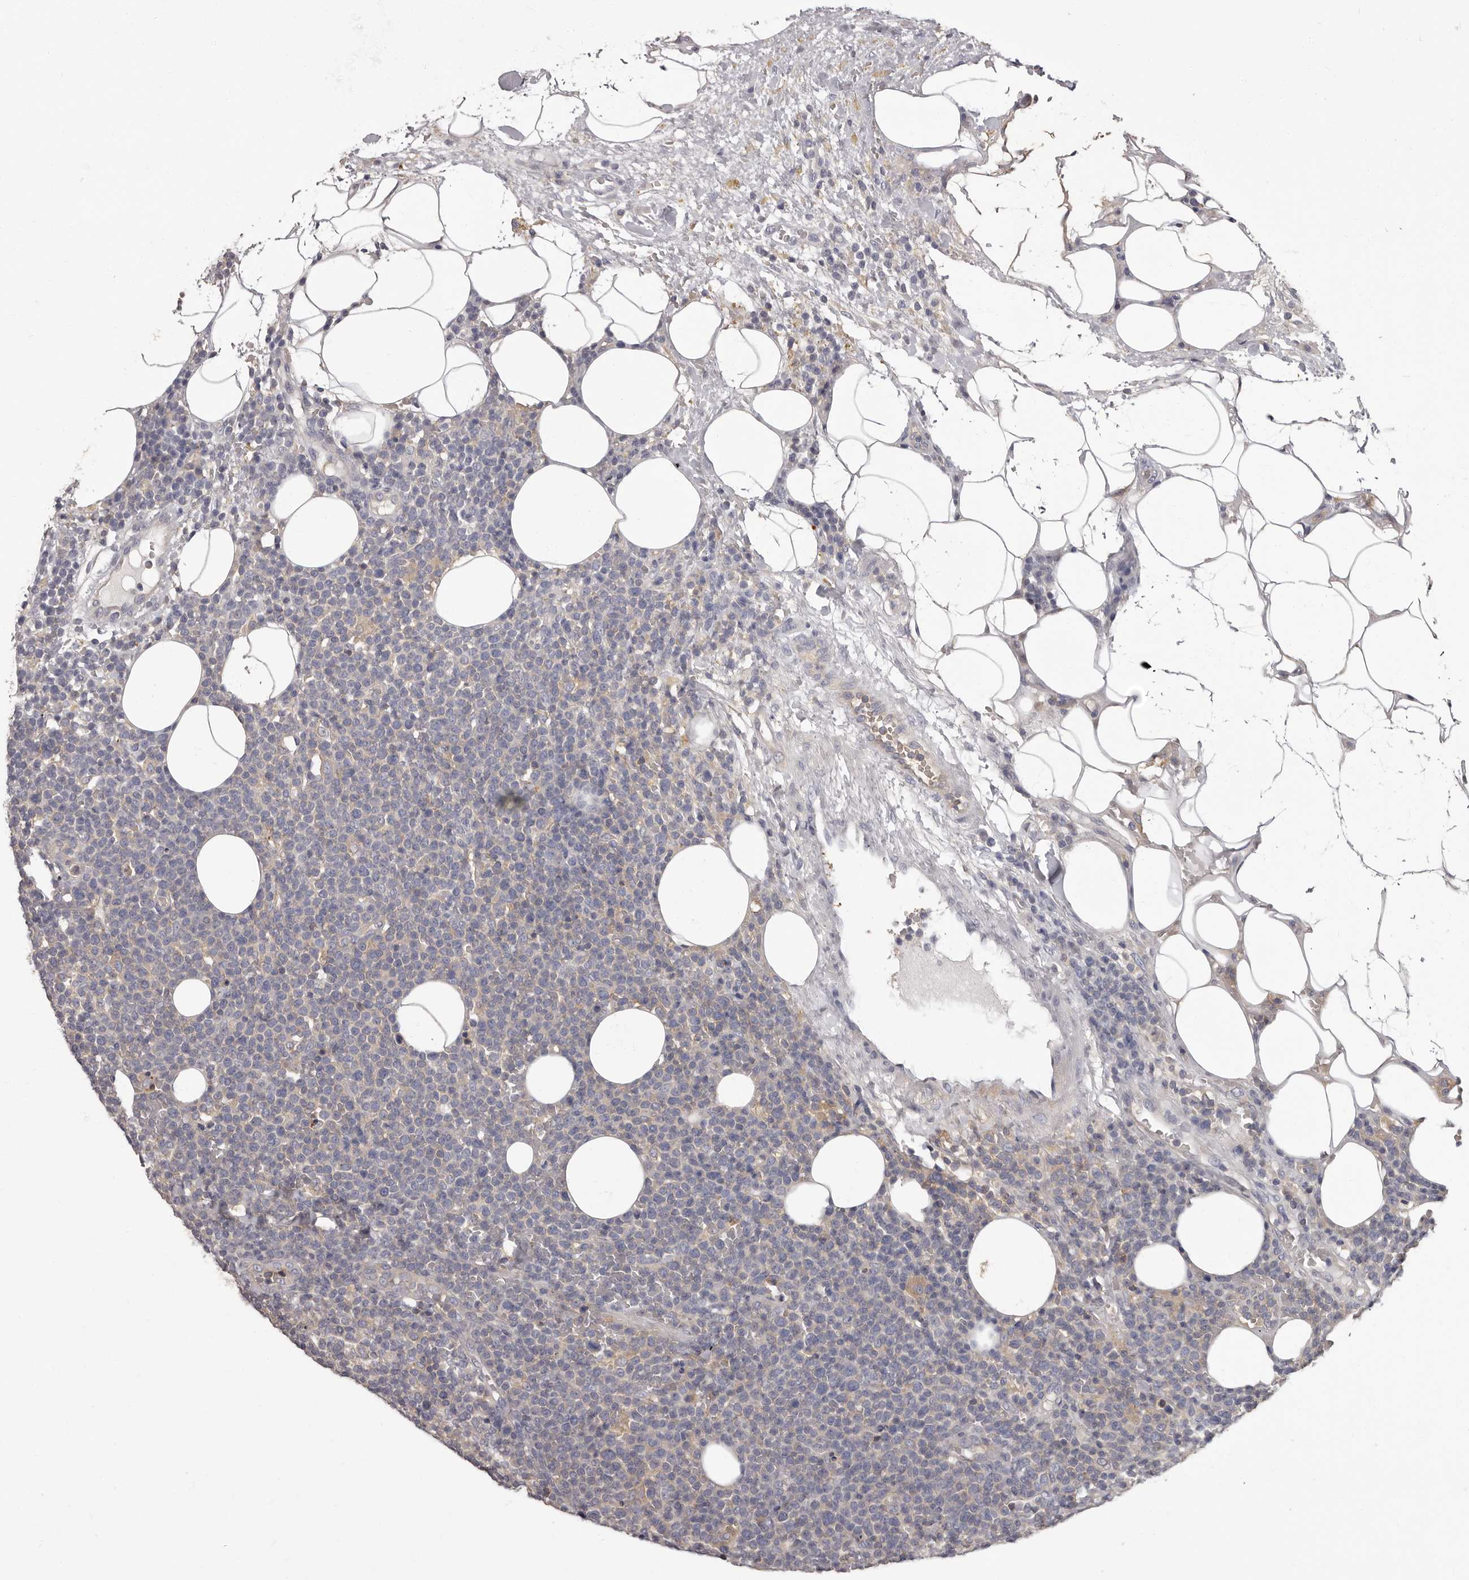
{"staining": {"intensity": "negative", "quantity": "none", "location": "none"}, "tissue": "lymphoma", "cell_type": "Tumor cells", "image_type": "cancer", "snomed": [{"axis": "morphology", "description": "Malignant lymphoma, non-Hodgkin's type, High grade"}, {"axis": "topography", "description": "Lymph node"}], "caption": "The image displays no staining of tumor cells in lymphoma.", "gene": "APEH", "patient": {"sex": "male", "age": 61}}